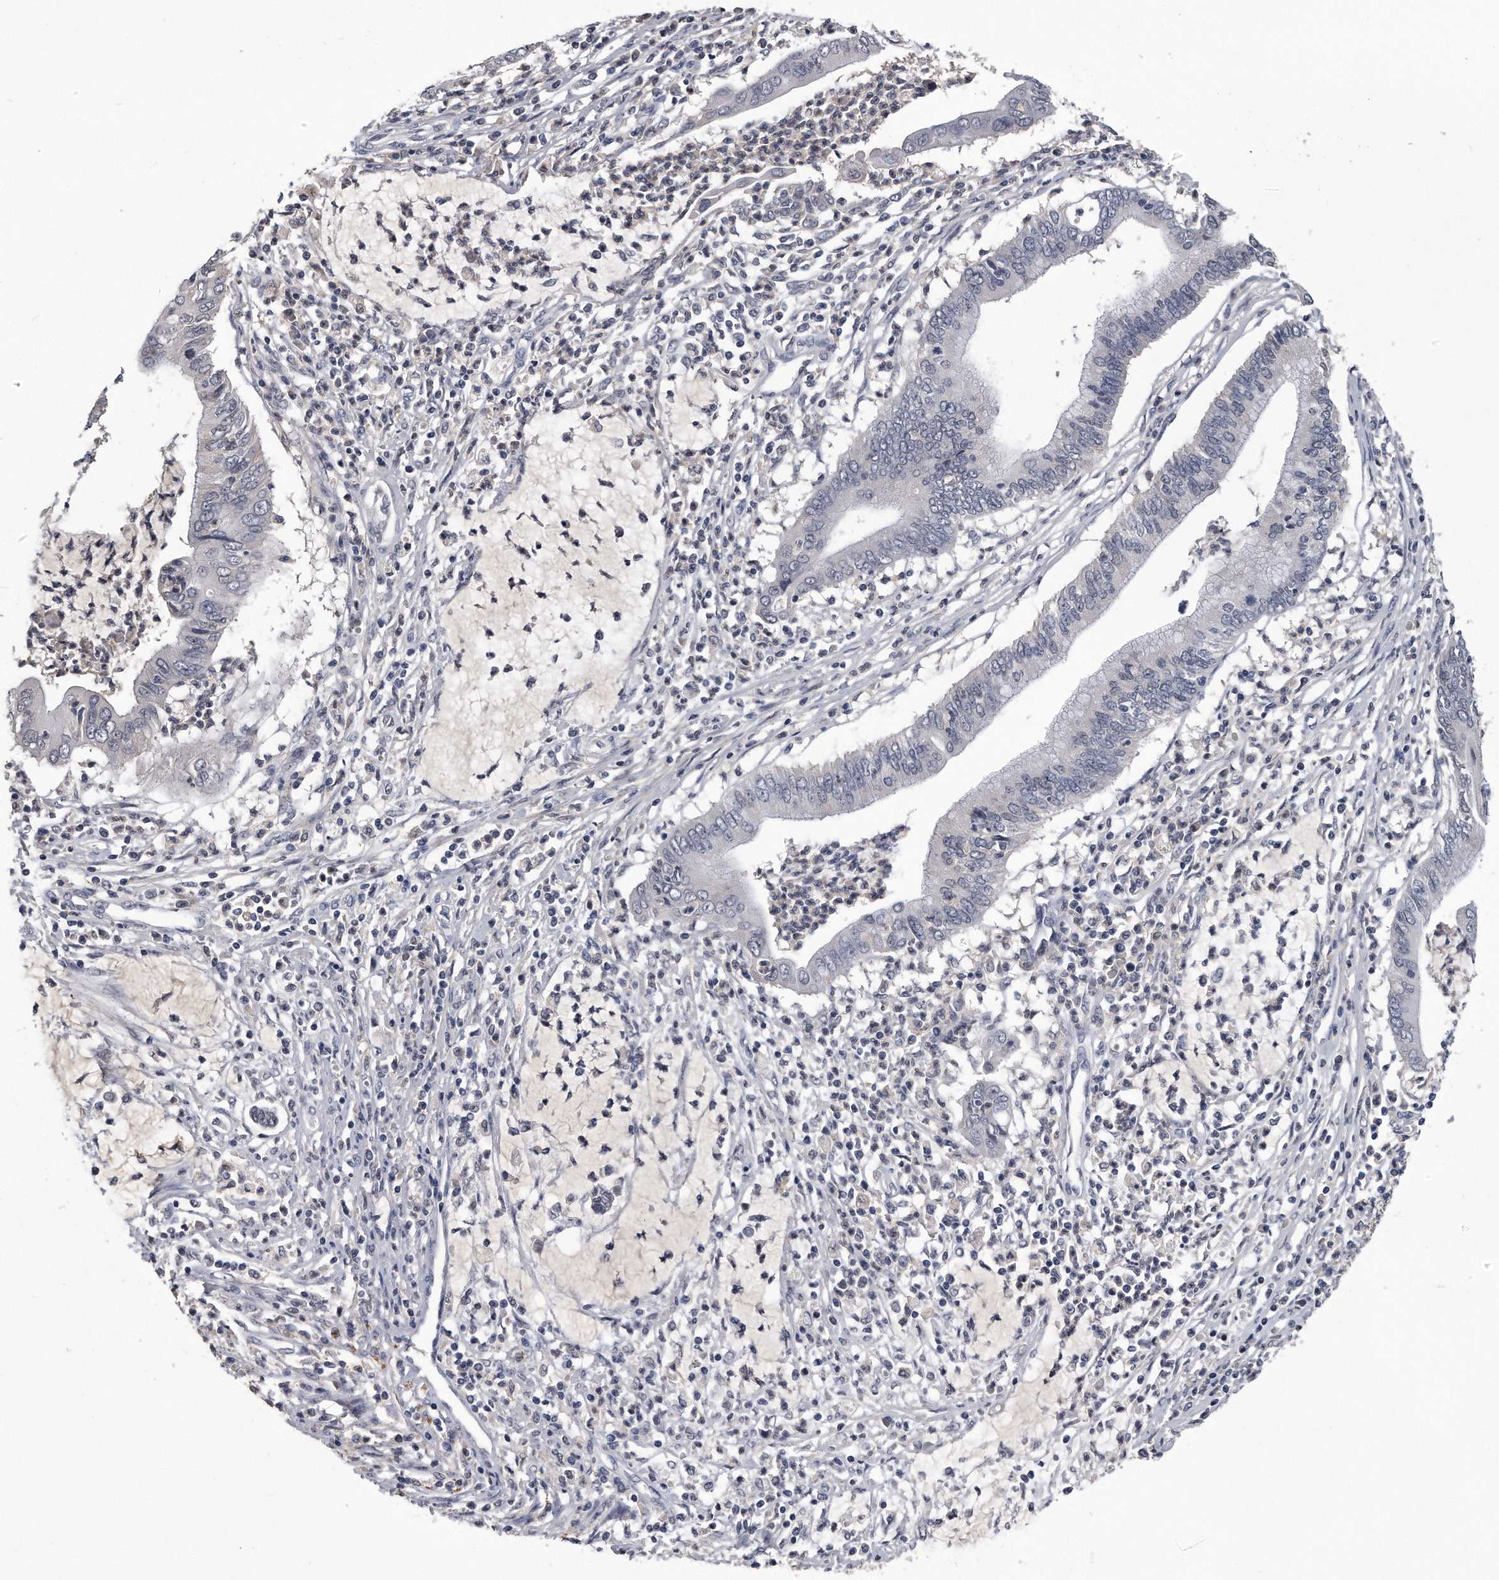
{"staining": {"intensity": "negative", "quantity": "none", "location": "none"}, "tissue": "cervical cancer", "cell_type": "Tumor cells", "image_type": "cancer", "snomed": [{"axis": "morphology", "description": "Adenocarcinoma, NOS"}, {"axis": "topography", "description": "Cervix"}], "caption": "Cervical adenocarcinoma was stained to show a protein in brown. There is no significant positivity in tumor cells. (DAB (3,3'-diaminobenzidine) immunohistochemistry (IHC) with hematoxylin counter stain).", "gene": "PDXK", "patient": {"sex": "female", "age": 36}}